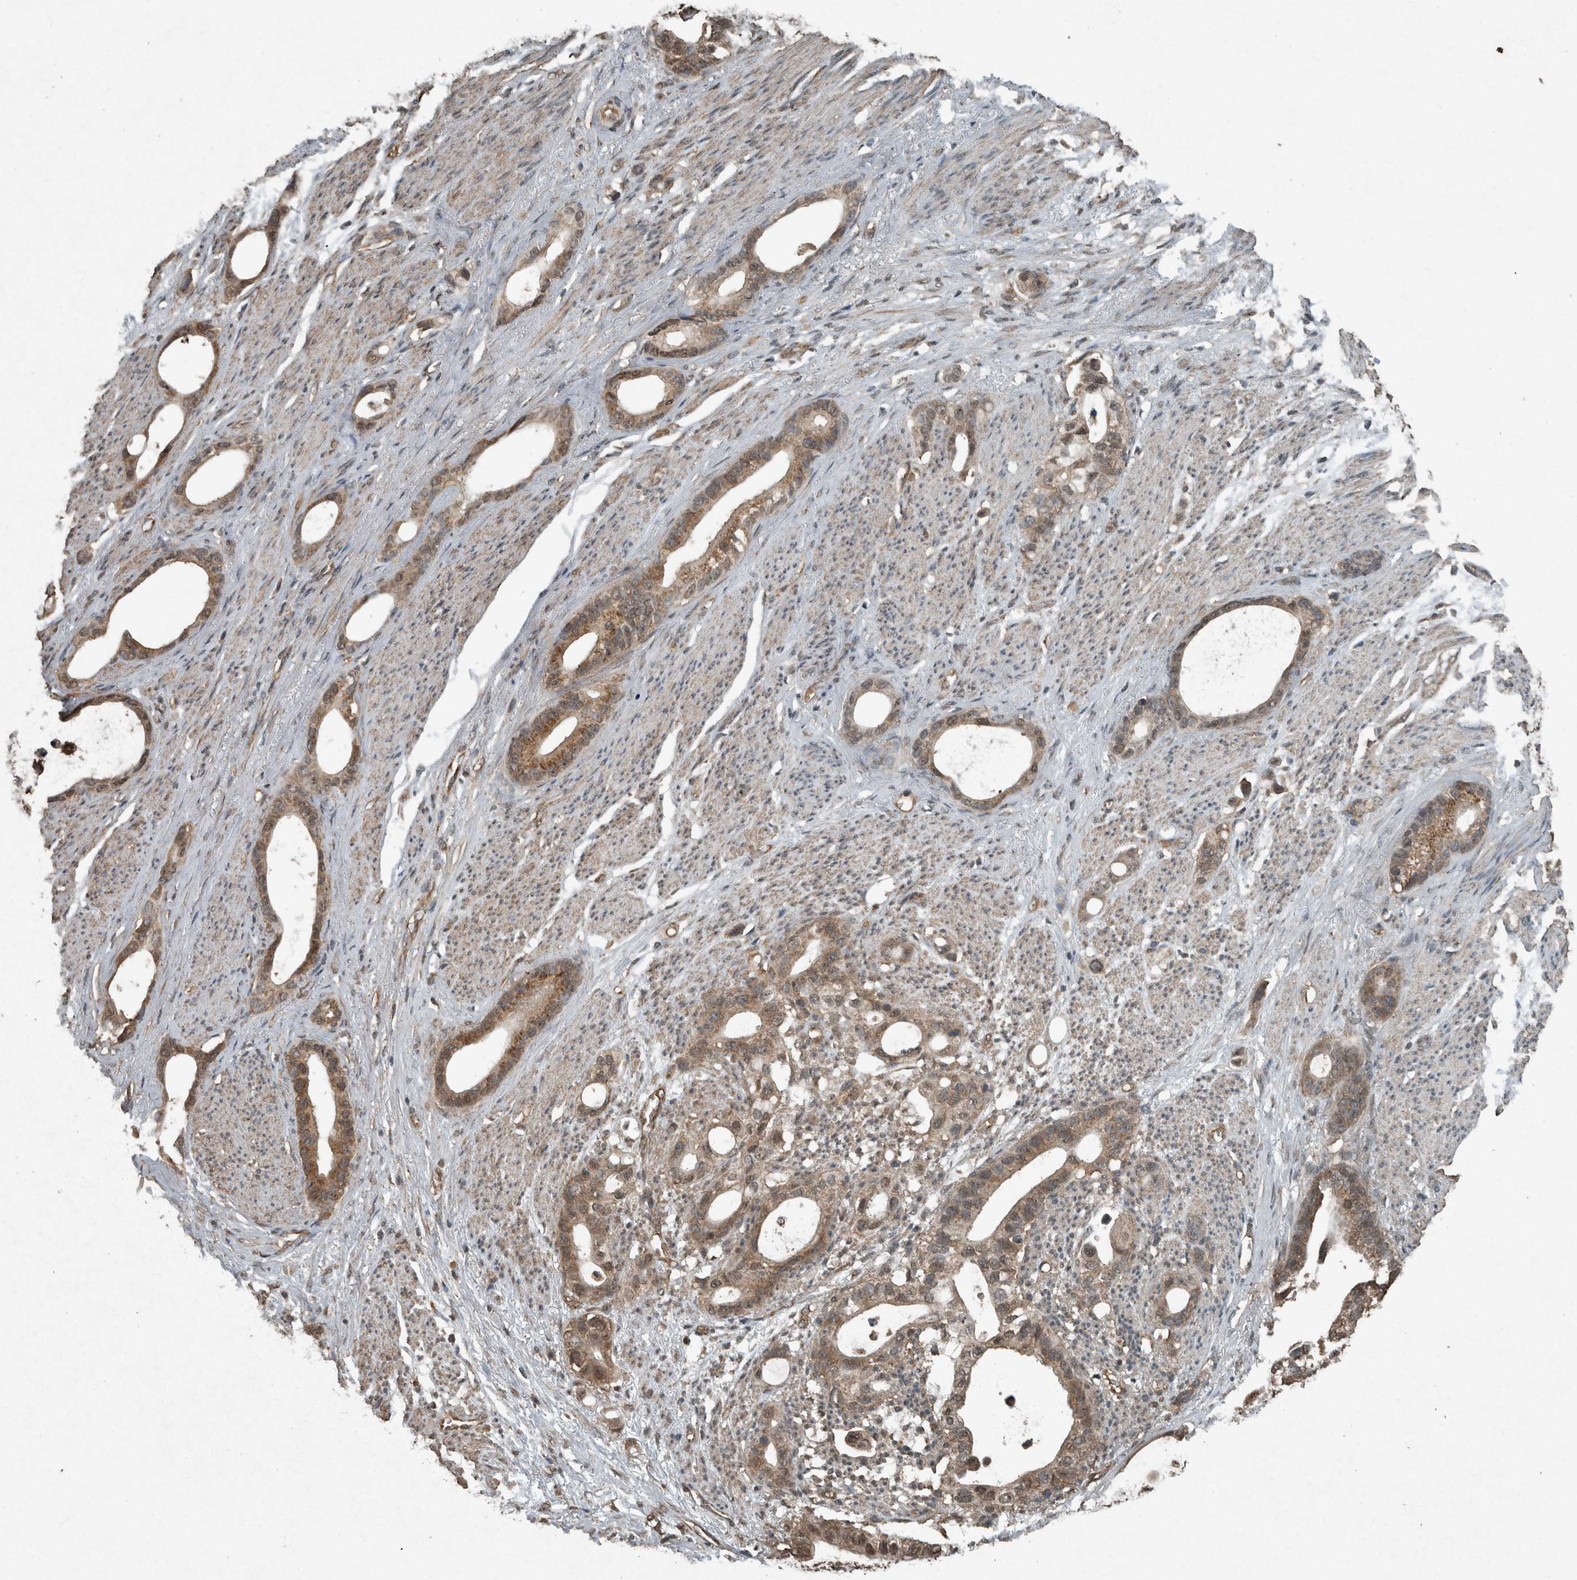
{"staining": {"intensity": "moderate", "quantity": ">75%", "location": "cytoplasmic/membranous,nuclear"}, "tissue": "stomach cancer", "cell_type": "Tumor cells", "image_type": "cancer", "snomed": [{"axis": "morphology", "description": "Adenocarcinoma, NOS"}, {"axis": "topography", "description": "Stomach"}], "caption": "Adenocarcinoma (stomach) was stained to show a protein in brown. There is medium levels of moderate cytoplasmic/membranous and nuclear expression in approximately >75% of tumor cells.", "gene": "ARHGEF12", "patient": {"sex": "female", "age": 75}}